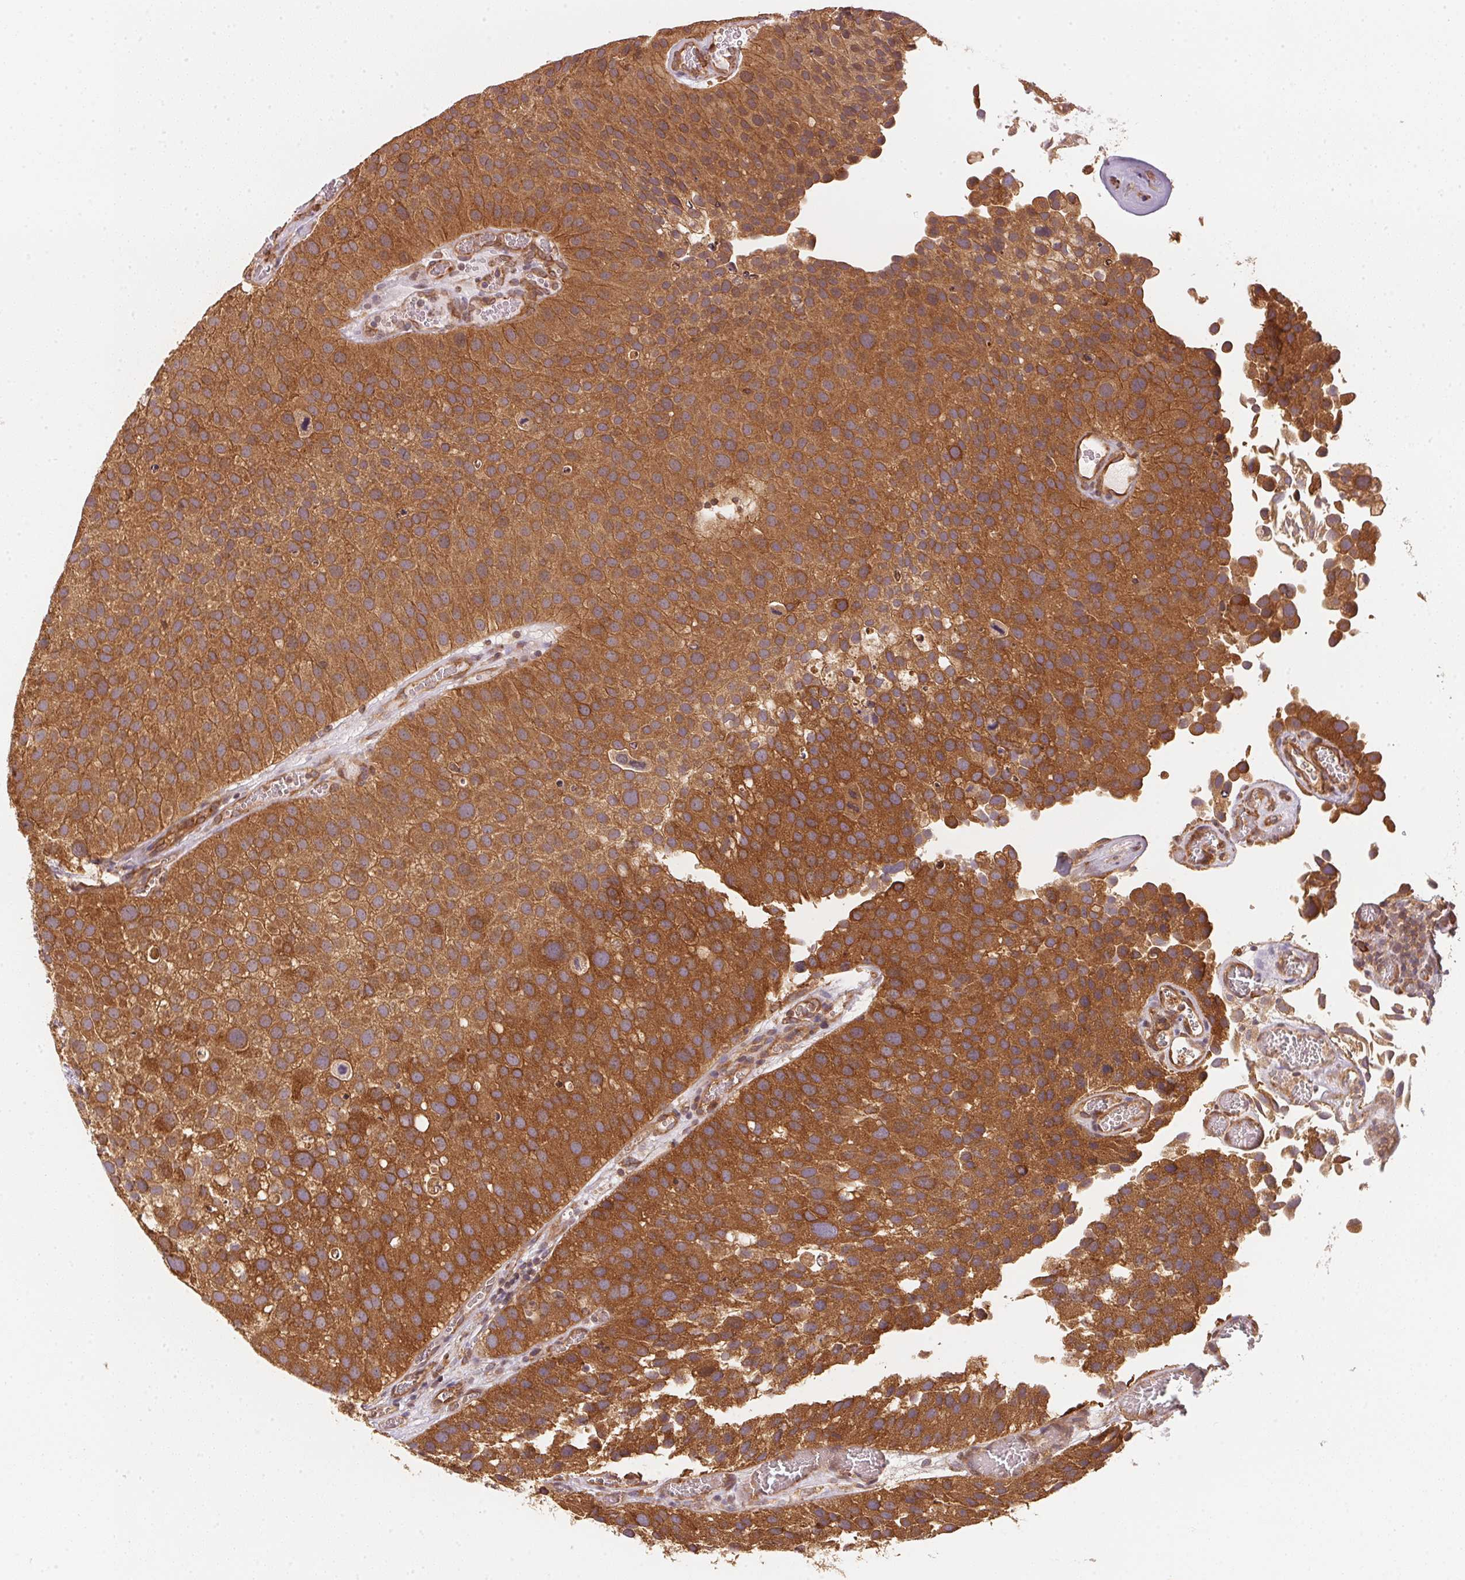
{"staining": {"intensity": "strong", "quantity": ">75%", "location": "cytoplasmic/membranous"}, "tissue": "urothelial cancer", "cell_type": "Tumor cells", "image_type": "cancer", "snomed": [{"axis": "morphology", "description": "Urothelial carcinoma, Low grade"}, {"axis": "topography", "description": "Urinary bladder"}], "caption": "Immunohistochemistry (DAB) staining of human urothelial carcinoma (low-grade) reveals strong cytoplasmic/membranous protein positivity in approximately >75% of tumor cells.", "gene": "STRN4", "patient": {"sex": "female", "age": 69}}